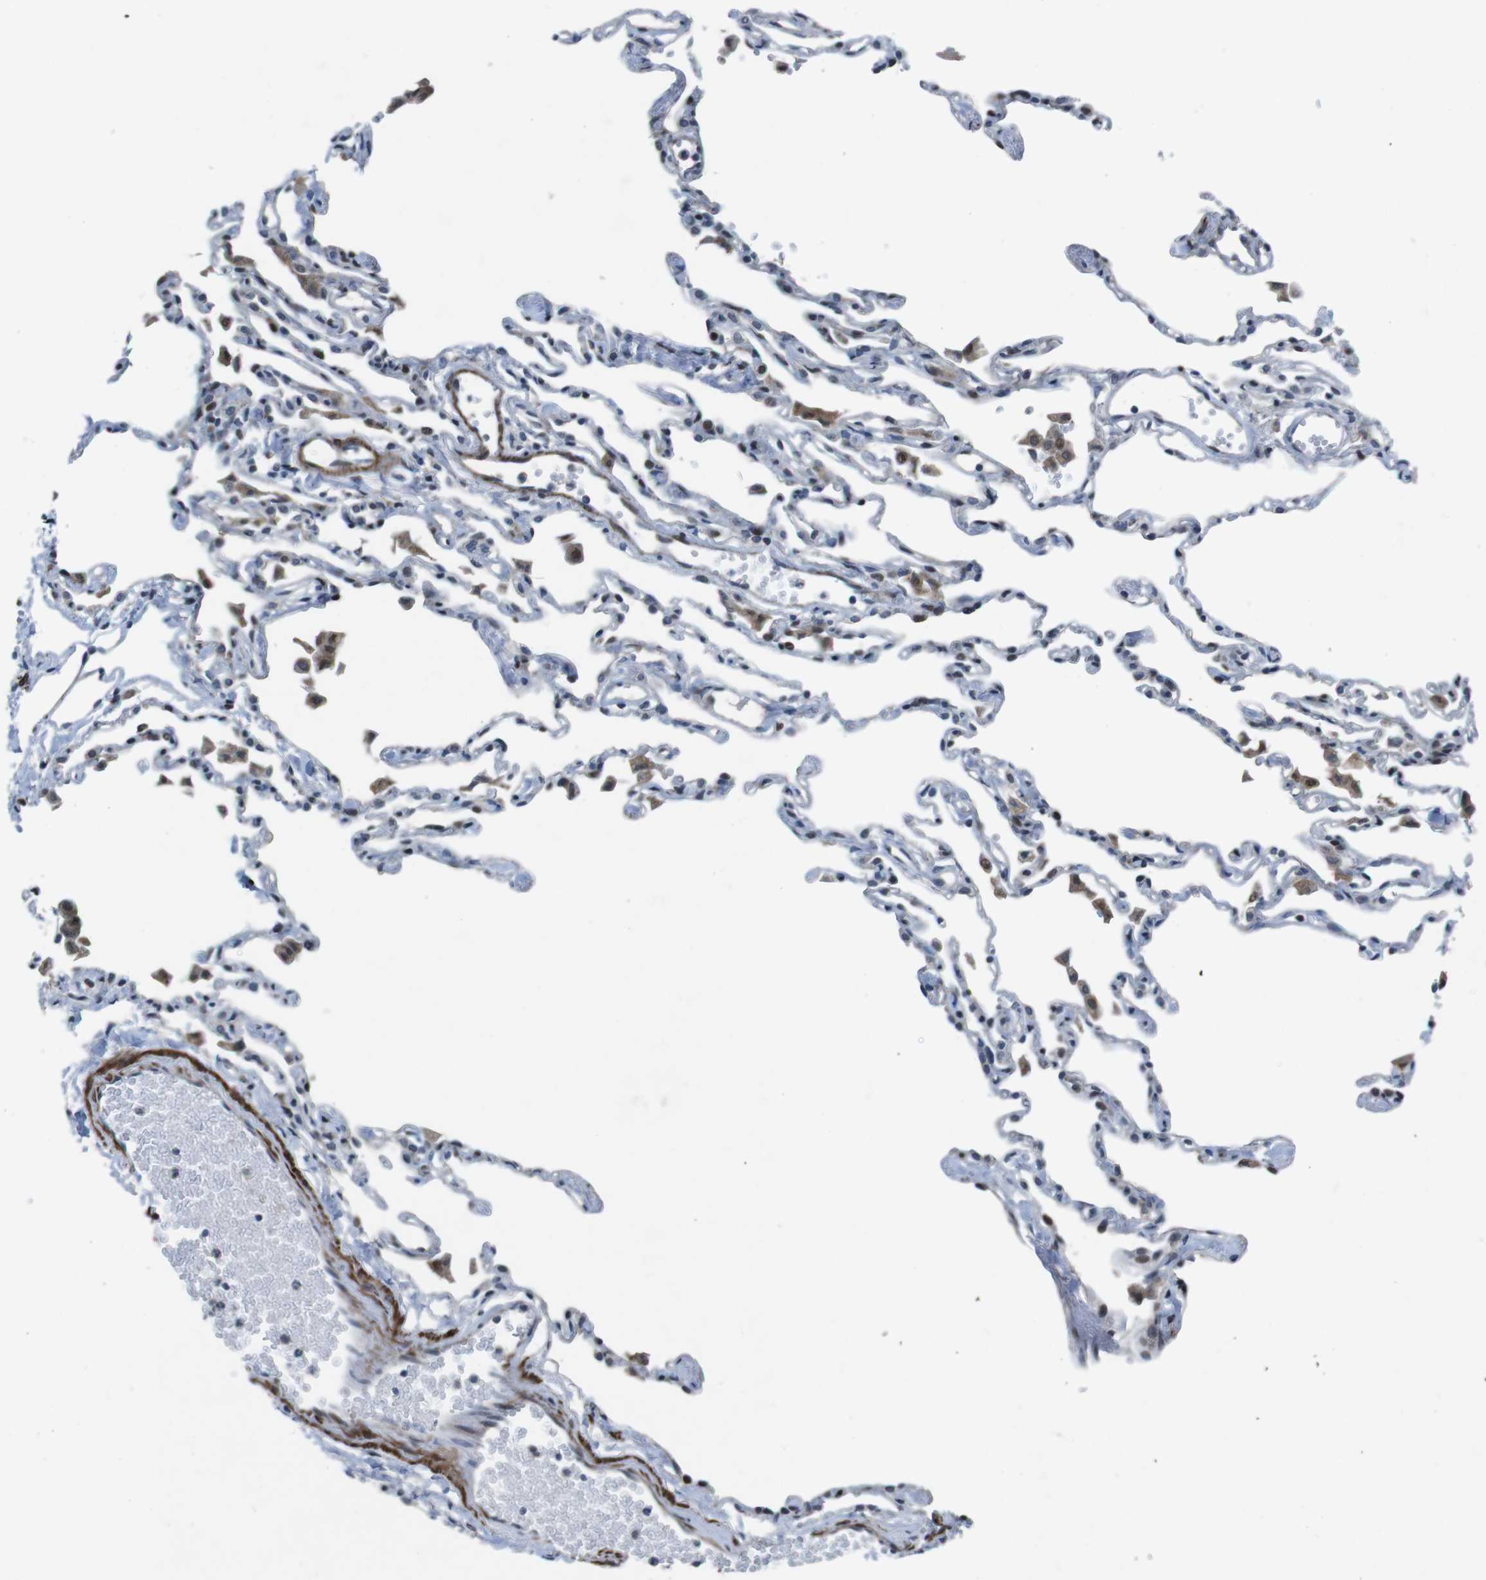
{"staining": {"intensity": "moderate", "quantity": "<25%", "location": "nuclear"}, "tissue": "lung", "cell_type": "Alveolar cells", "image_type": "normal", "snomed": [{"axis": "morphology", "description": "Normal tissue, NOS"}, {"axis": "topography", "description": "Lung"}], "caption": "Approximately <25% of alveolar cells in benign human lung demonstrate moderate nuclear protein expression as visualized by brown immunohistochemical staining.", "gene": "PBRM1", "patient": {"sex": "female", "age": 49}}